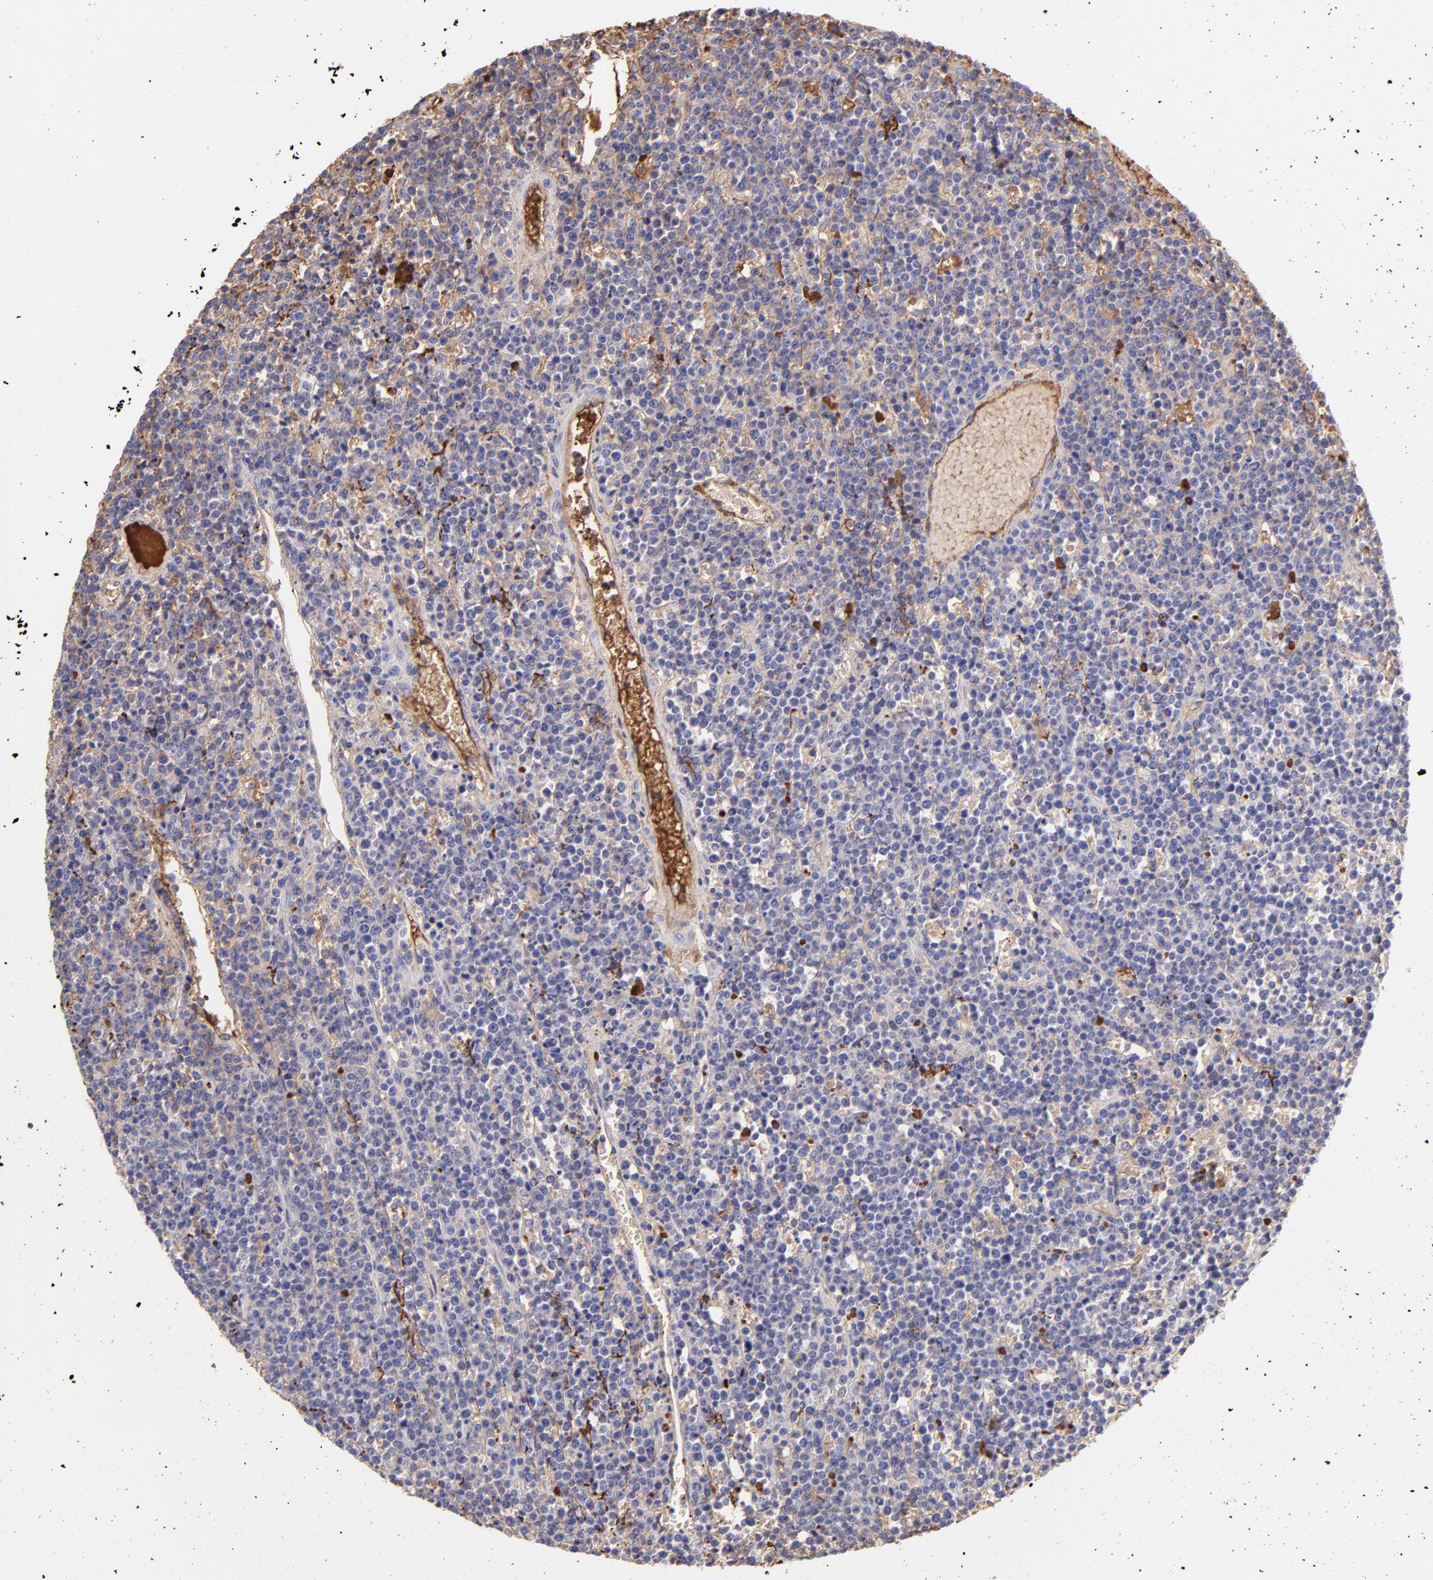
{"staining": {"intensity": "negative", "quantity": "none", "location": "none"}, "tissue": "lymphoma", "cell_type": "Tumor cells", "image_type": "cancer", "snomed": [{"axis": "morphology", "description": "Malignant lymphoma, non-Hodgkin's type, High grade"}, {"axis": "topography", "description": "Ovary"}], "caption": "The immunohistochemistry histopathology image has no significant positivity in tumor cells of lymphoma tissue.", "gene": "FGB", "patient": {"sex": "female", "age": 56}}